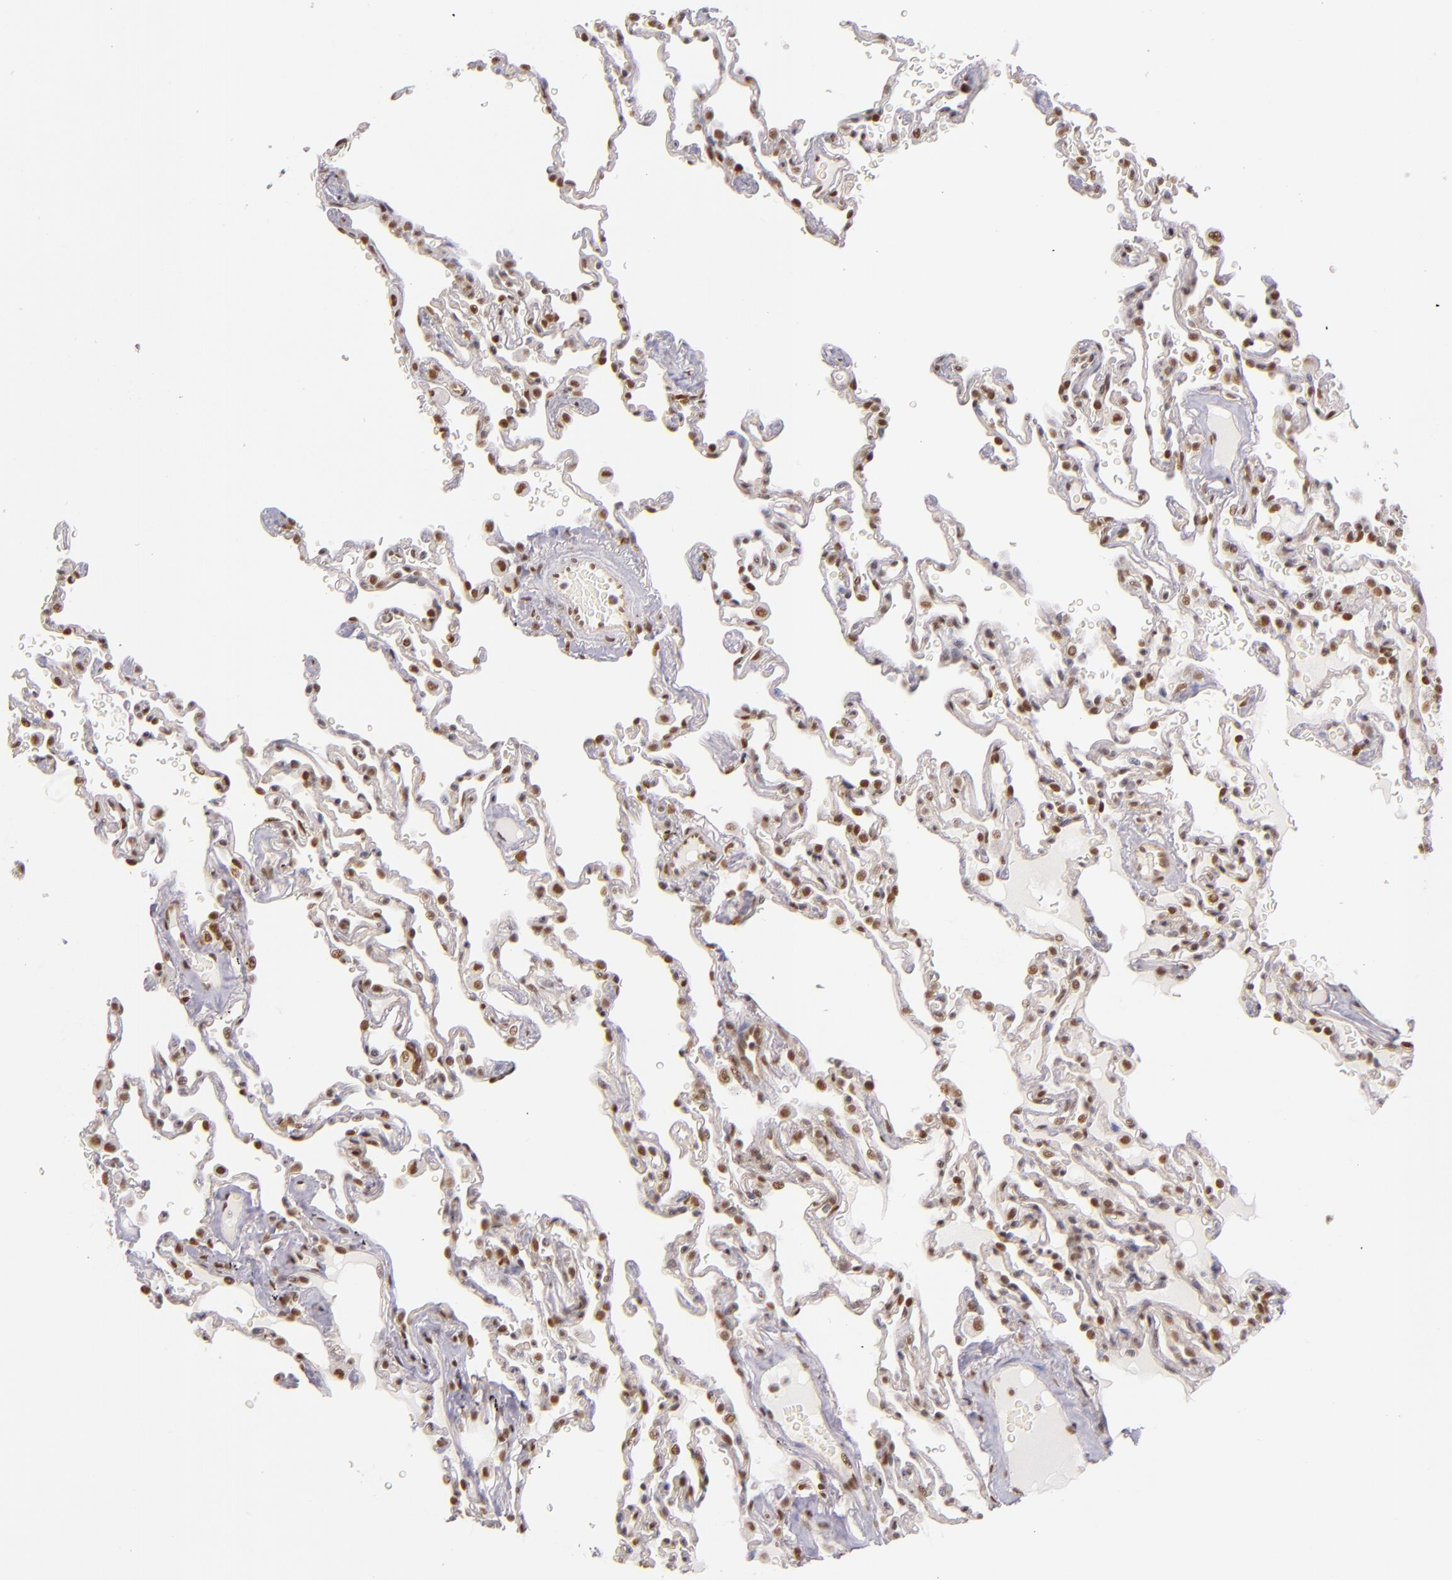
{"staining": {"intensity": "moderate", "quantity": ">75%", "location": "nuclear"}, "tissue": "lung", "cell_type": "Alveolar cells", "image_type": "normal", "snomed": [{"axis": "morphology", "description": "Normal tissue, NOS"}, {"axis": "topography", "description": "Lung"}], "caption": "Immunohistochemistry staining of unremarkable lung, which displays medium levels of moderate nuclear staining in about >75% of alveolar cells indicating moderate nuclear protein staining. The staining was performed using DAB (brown) for protein detection and nuclei were counterstained in hematoxylin (blue).", "gene": "NCOR2", "patient": {"sex": "male", "age": 59}}